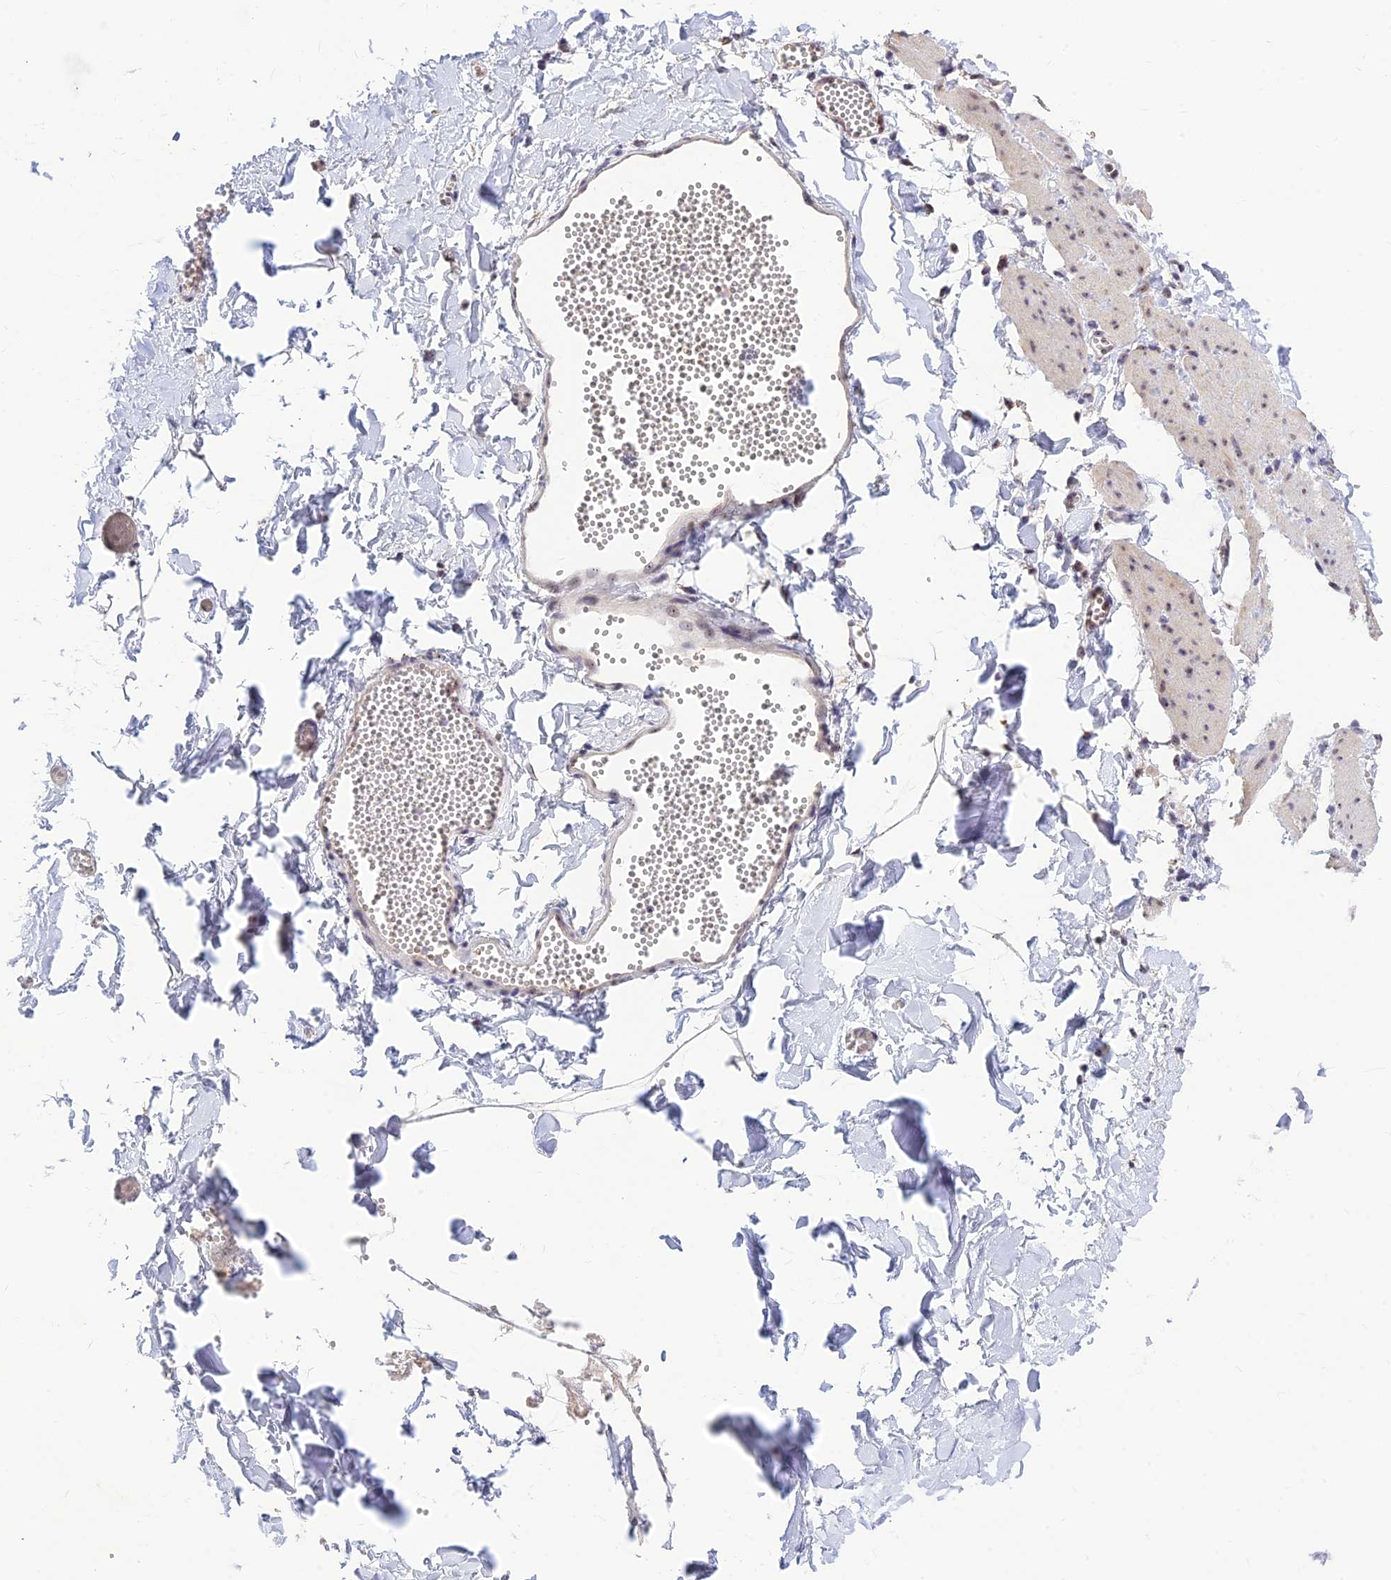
{"staining": {"intensity": "weak", "quantity": "<25%", "location": "nuclear"}, "tissue": "adipose tissue", "cell_type": "Adipocytes", "image_type": "normal", "snomed": [{"axis": "morphology", "description": "Normal tissue, NOS"}, {"axis": "topography", "description": "Gallbladder"}, {"axis": "topography", "description": "Peripheral nerve tissue"}], "caption": "IHC photomicrograph of unremarkable adipose tissue: adipose tissue stained with DAB (3,3'-diaminobenzidine) reveals no significant protein staining in adipocytes.", "gene": "POLR1G", "patient": {"sex": "male", "age": 38}}